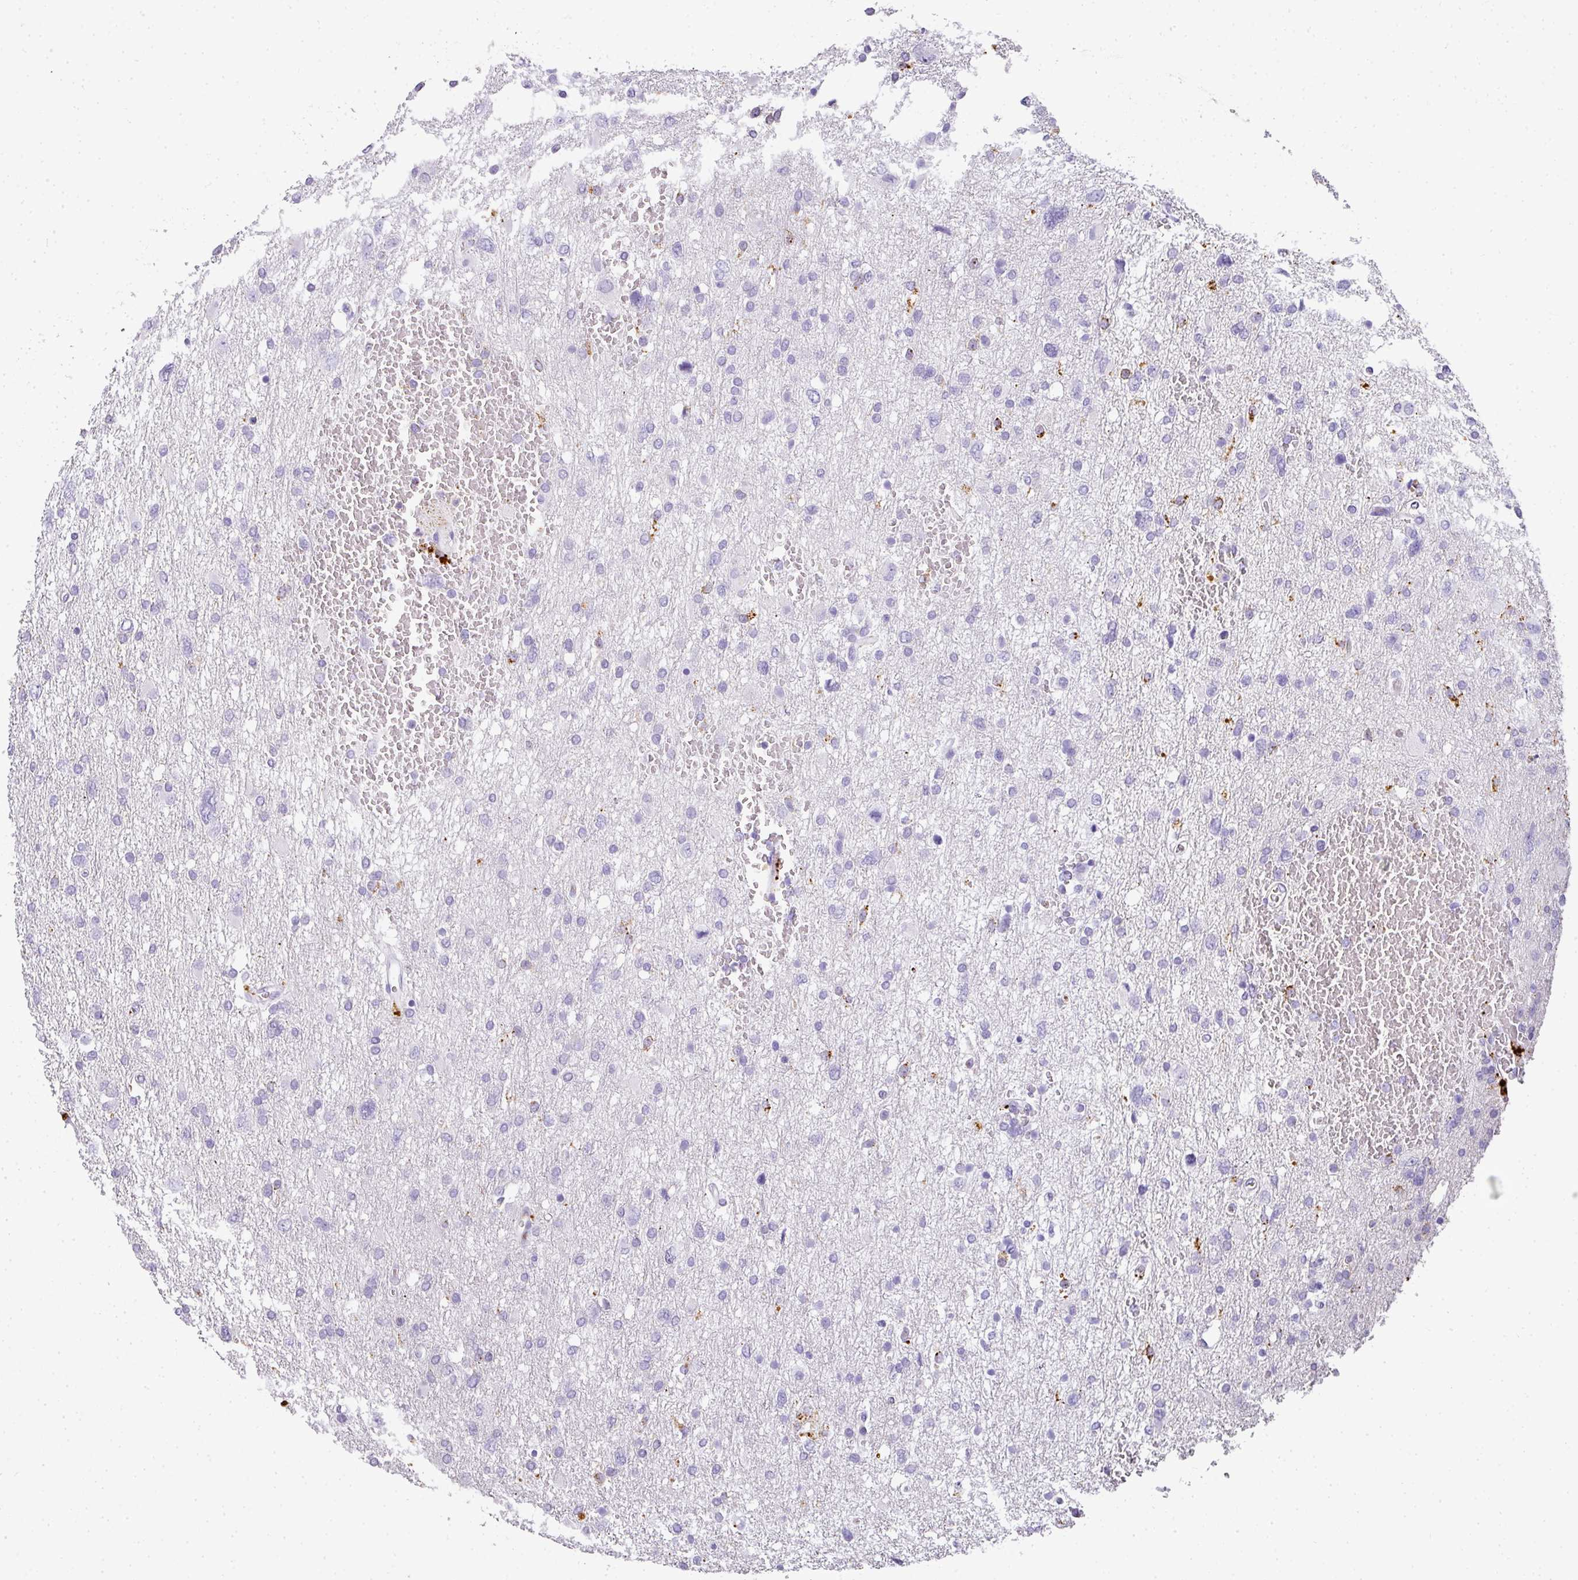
{"staining": {"intensity": "negative", "quantity": "none", "location": "none"}, "tissue": "glioma", "cell_type": "Tumor cells", "image_type": "cancer", "snomed": [{"axis": "morphology", "description": "Glioma, malignant, High grade"}, {"axis": "topography", "description": "Brain"}], "caption": "This is an IHC photomicrograph of malignant glioma (high-grade). There is no staining in tumor cells.", "gene": "MMACHC", "patient": {"sex": "male", "age": 61}}